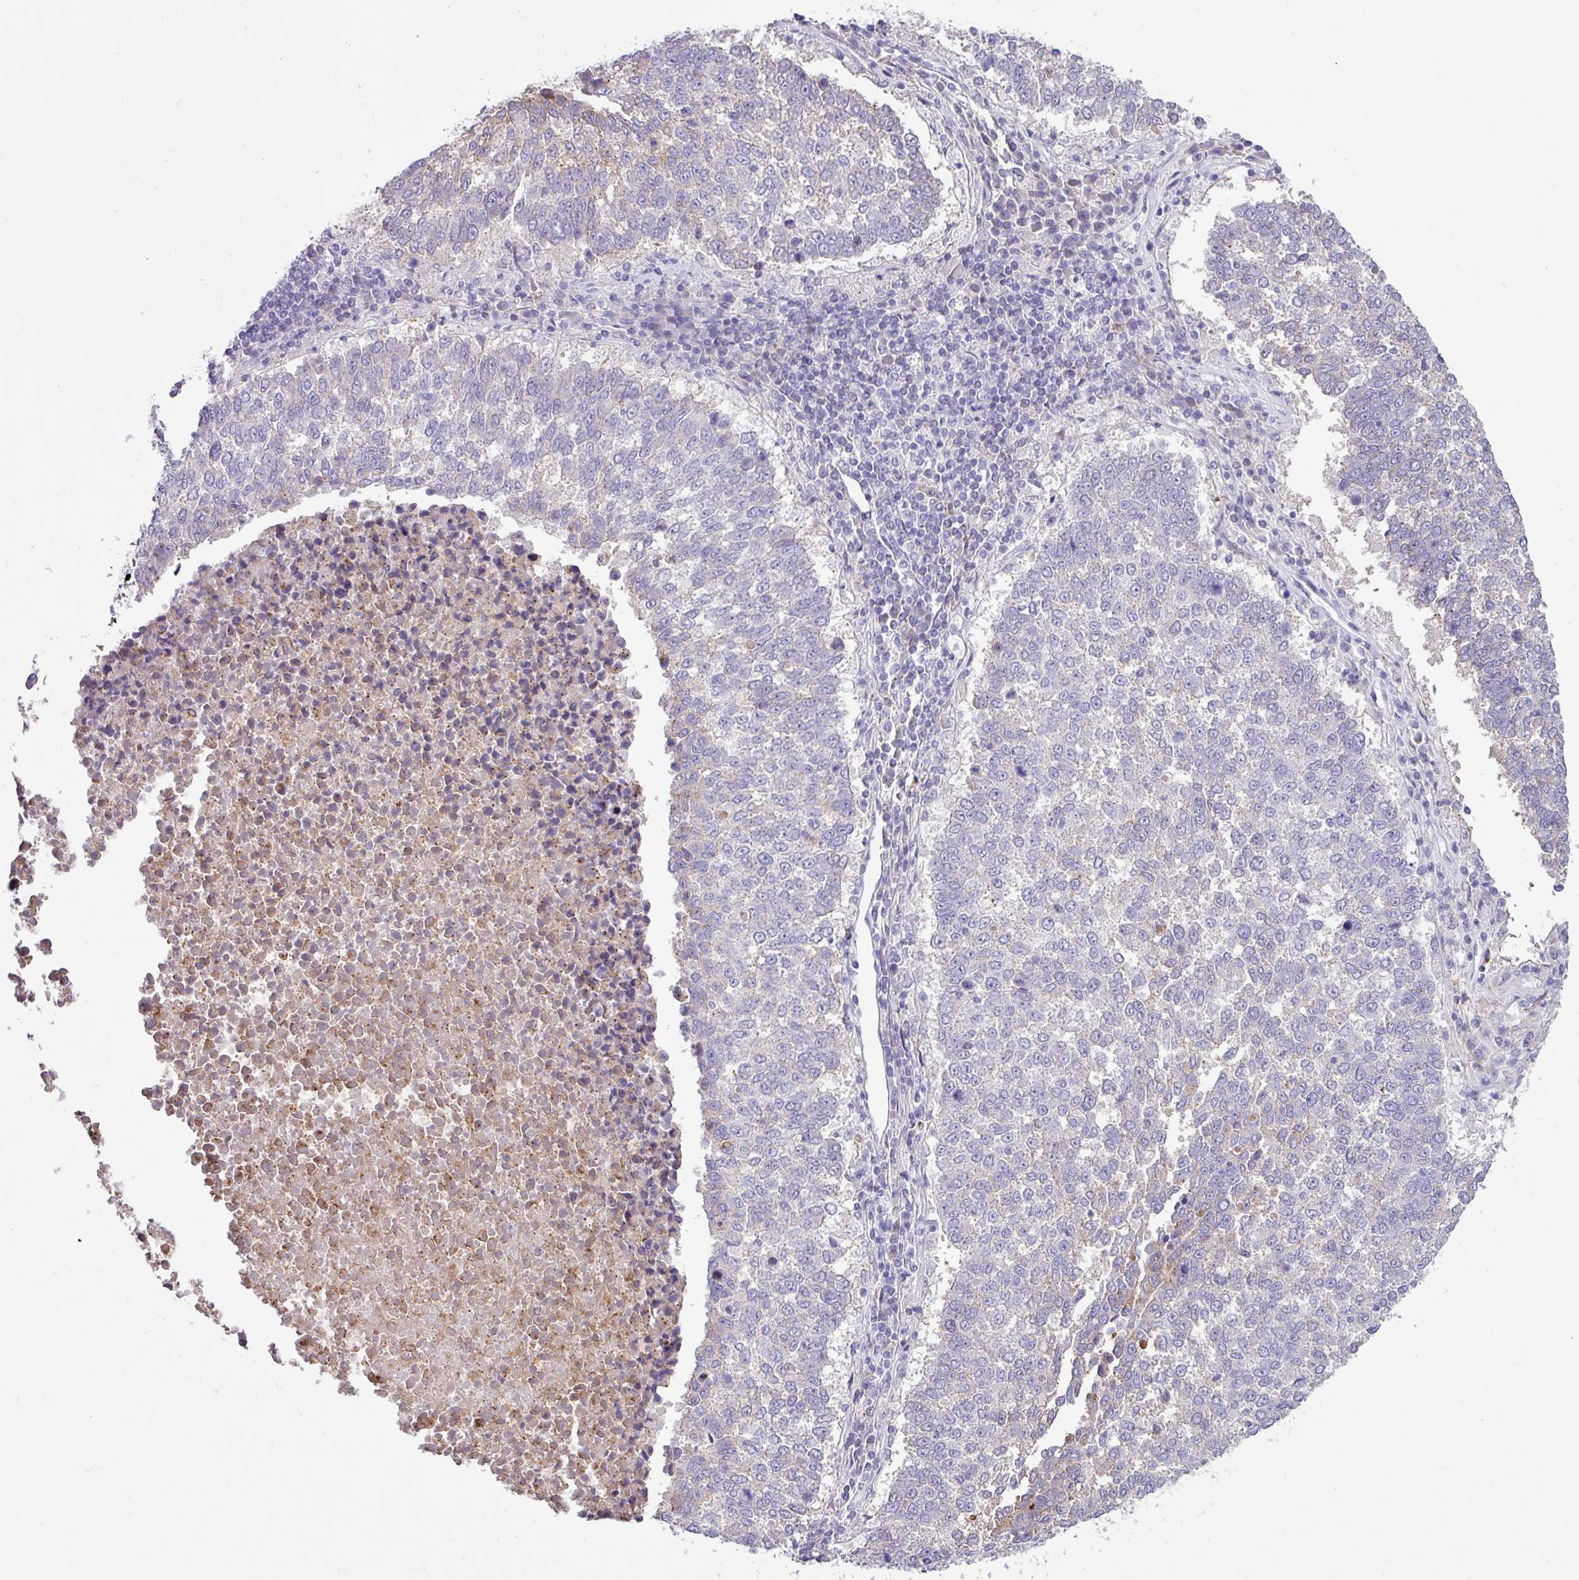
{"staining": {"intensity": "negative", "quantity": "none", "location": "none"}, "tissue": "lung cancer", "cell_type": "Tumor cells", "image_type": "cancer", "snomed": [{"axis": "morphology", "description": "Squamous cell carcinoma, NOS"}, {"axis": "topography", "description": "Lung"}], "caption": "Tumor cells are negative for protein expression in human lung squamous cell carcinoma.", "gene": "CYSTM1", "patient": {"sex": "male", "age": 73}}